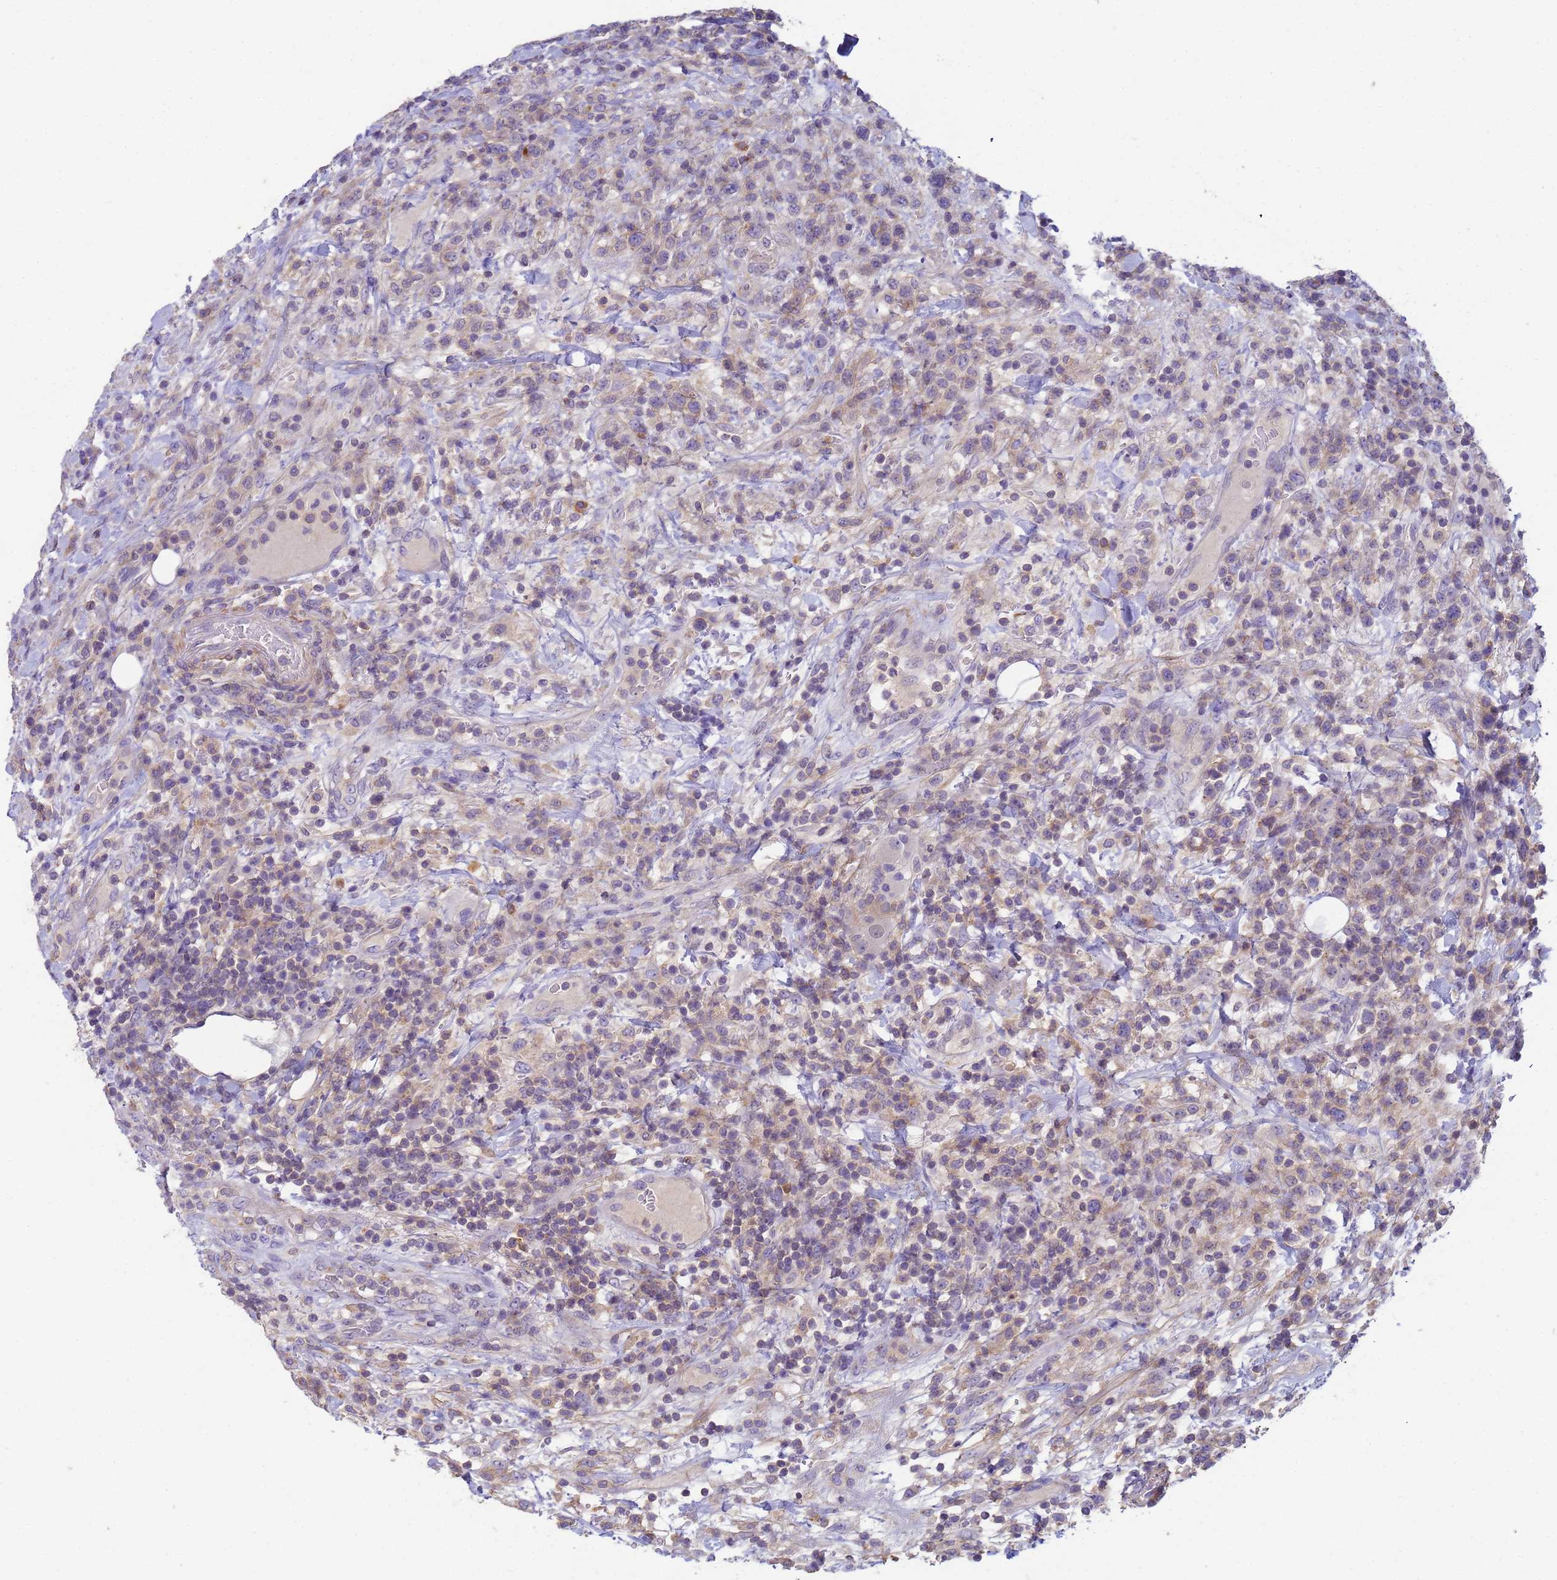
{"staining": {"intensity": "weak", "quantity": "<25%", "location": "cytoplasmic/membranous"}, "tissue": "lymphoma", "cell_type": "Tumor cells", "image_type": "cancer", "snomed": [{"axis": "morphology", "description": "Malignant lymphoma, non-Hodgkin's type, High grade"}, {"axis": "topography", "description": "Colon"}], "caption": "Tumor cells are negative for brown protein staining in high-grade malignant lymphoma, non-Hodgkin's type.", "gene": "KLHL13", "patient": {"sex": "female", "age": 53}}